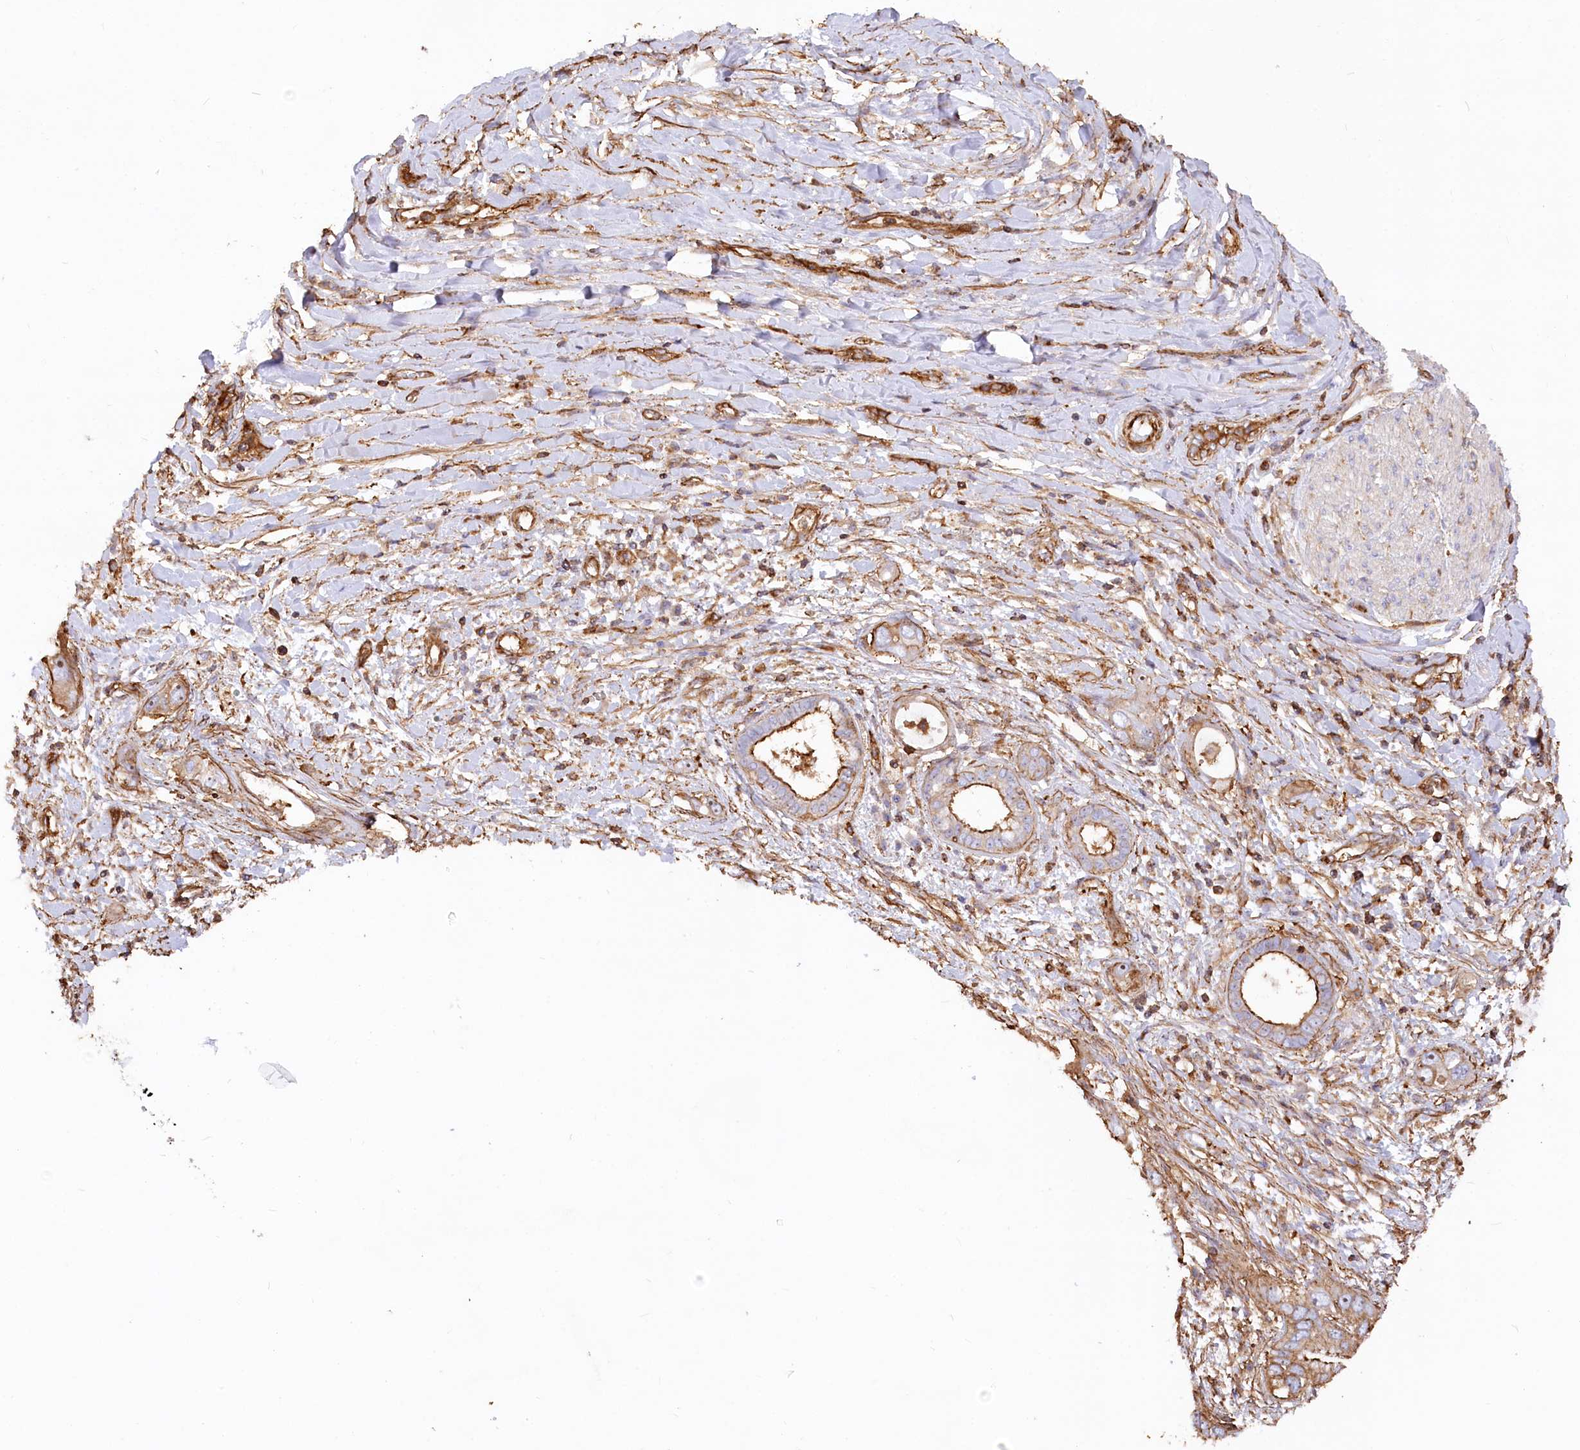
{"staining": {"intensity": "moderate", "quantity": "25%-75%", "location": "cytoplasmic/membranous,nuclear"}, "tissue": "pancreatic cancer", "cell_type": "Tumor cells", "image_type": "cancer", "snomed": [{"axis": "morphology", "description": "Inflammation, NOS"}, {"axis": "morphology", "description": "Adenocarcinoma, NOS"}, {"axis": "topography", "description": "Pancreas"}], "caption": "About 25%-75% of tumor cells in pancreatic adenocarcinoma display moderate cytoplasmic/membranous and nuclear protein positivity as visualized by brown immunohistochemical staining.", "gene": "WDR36", "patient": {"sex": "female", "age": 56}}